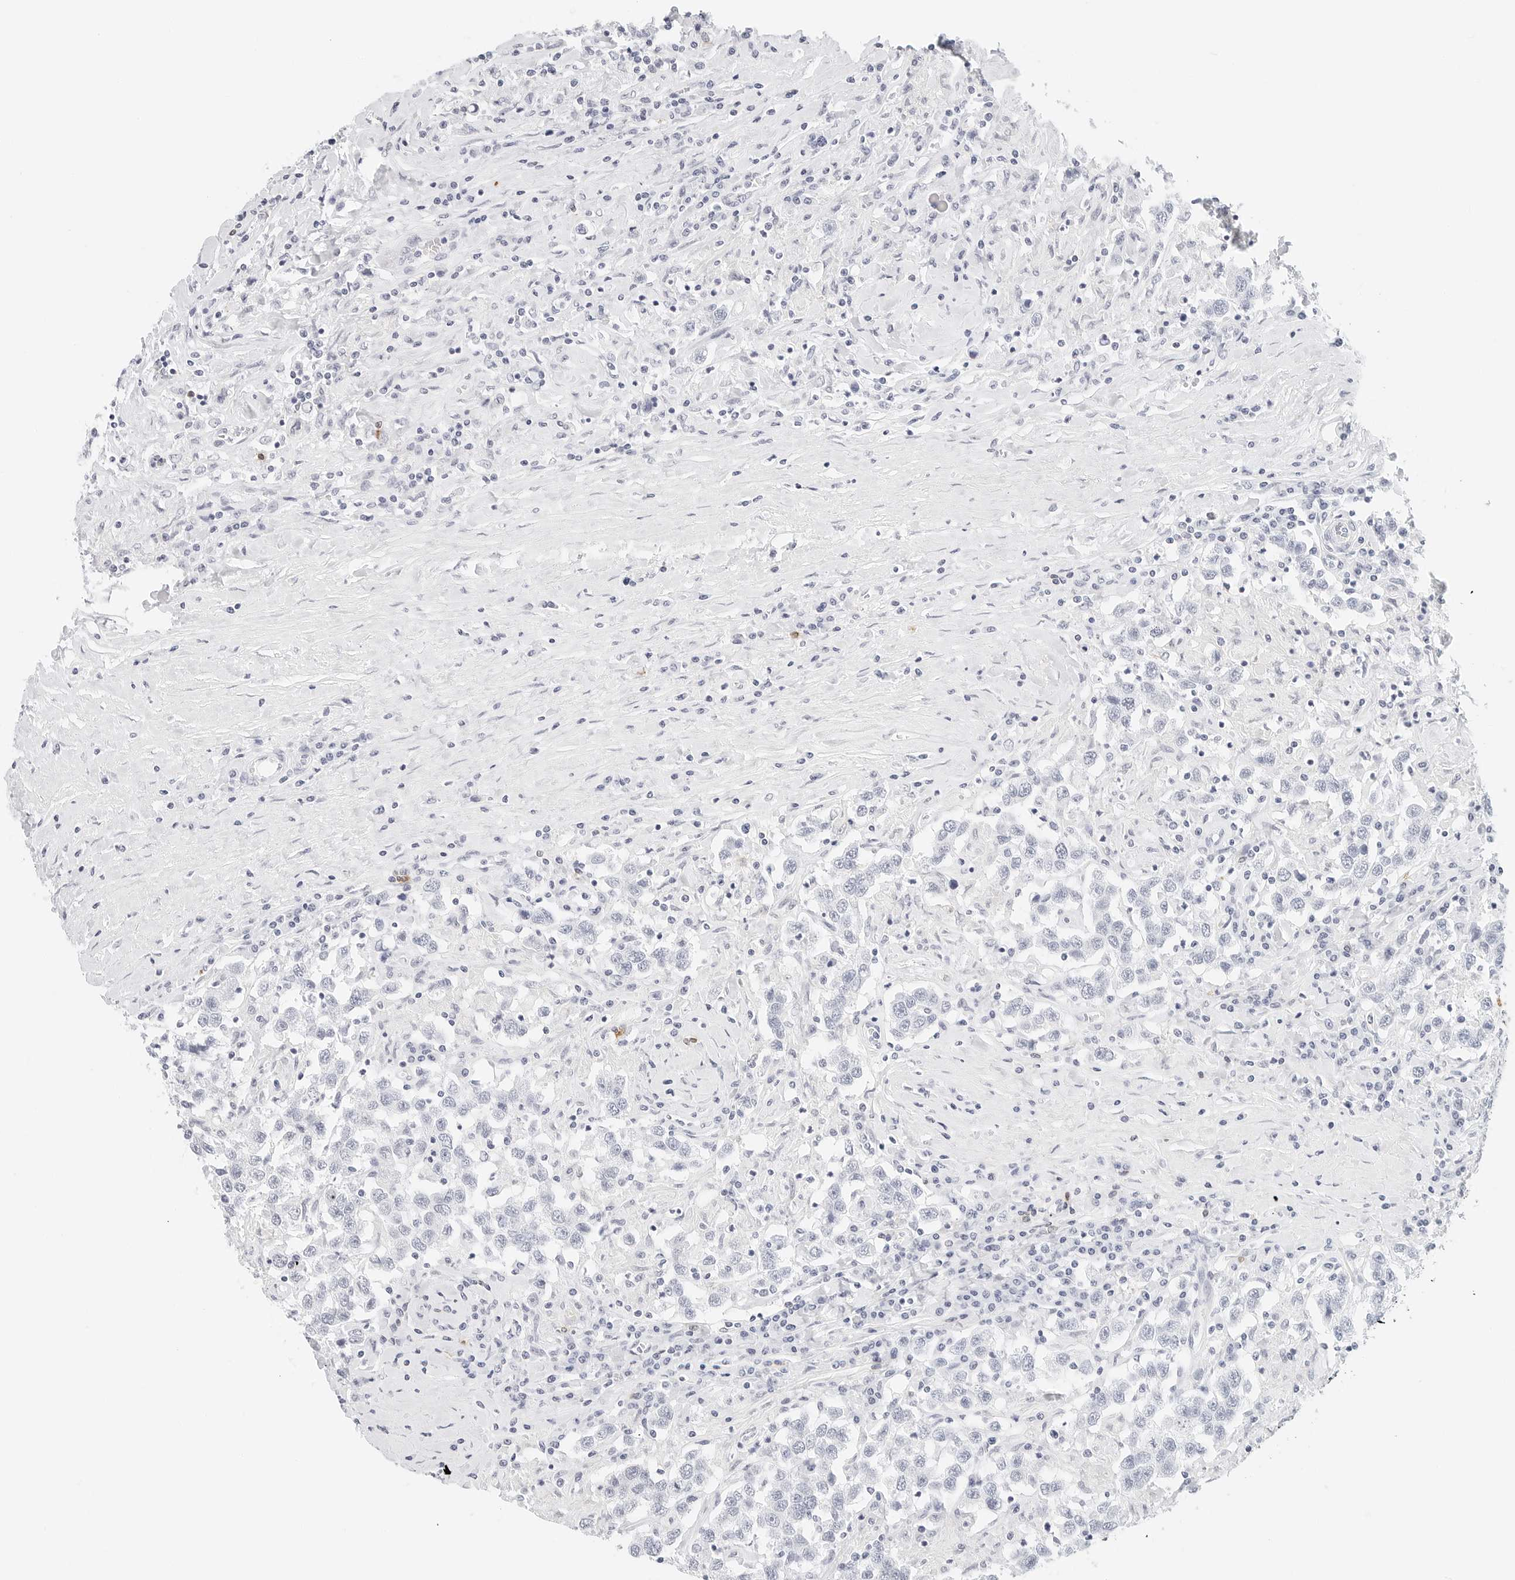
{"staining": {"intensity": "negative", "quantity": "none", "location": "none"}, "tissue": "testis cancer", "cell_type": "Tumor cells", "image_type": "cancer", "snomed": [{"axis": "morphology", "description": "Seminoma, NOS"}, {"axis": "topography", "description": "Testis"}], "caption": "Immunohistochemical staining of seminoma (testis) reveals no significant expression in tumor cells.", "gene": "CD22", "patient": {"sex": "male", "age": 41}}